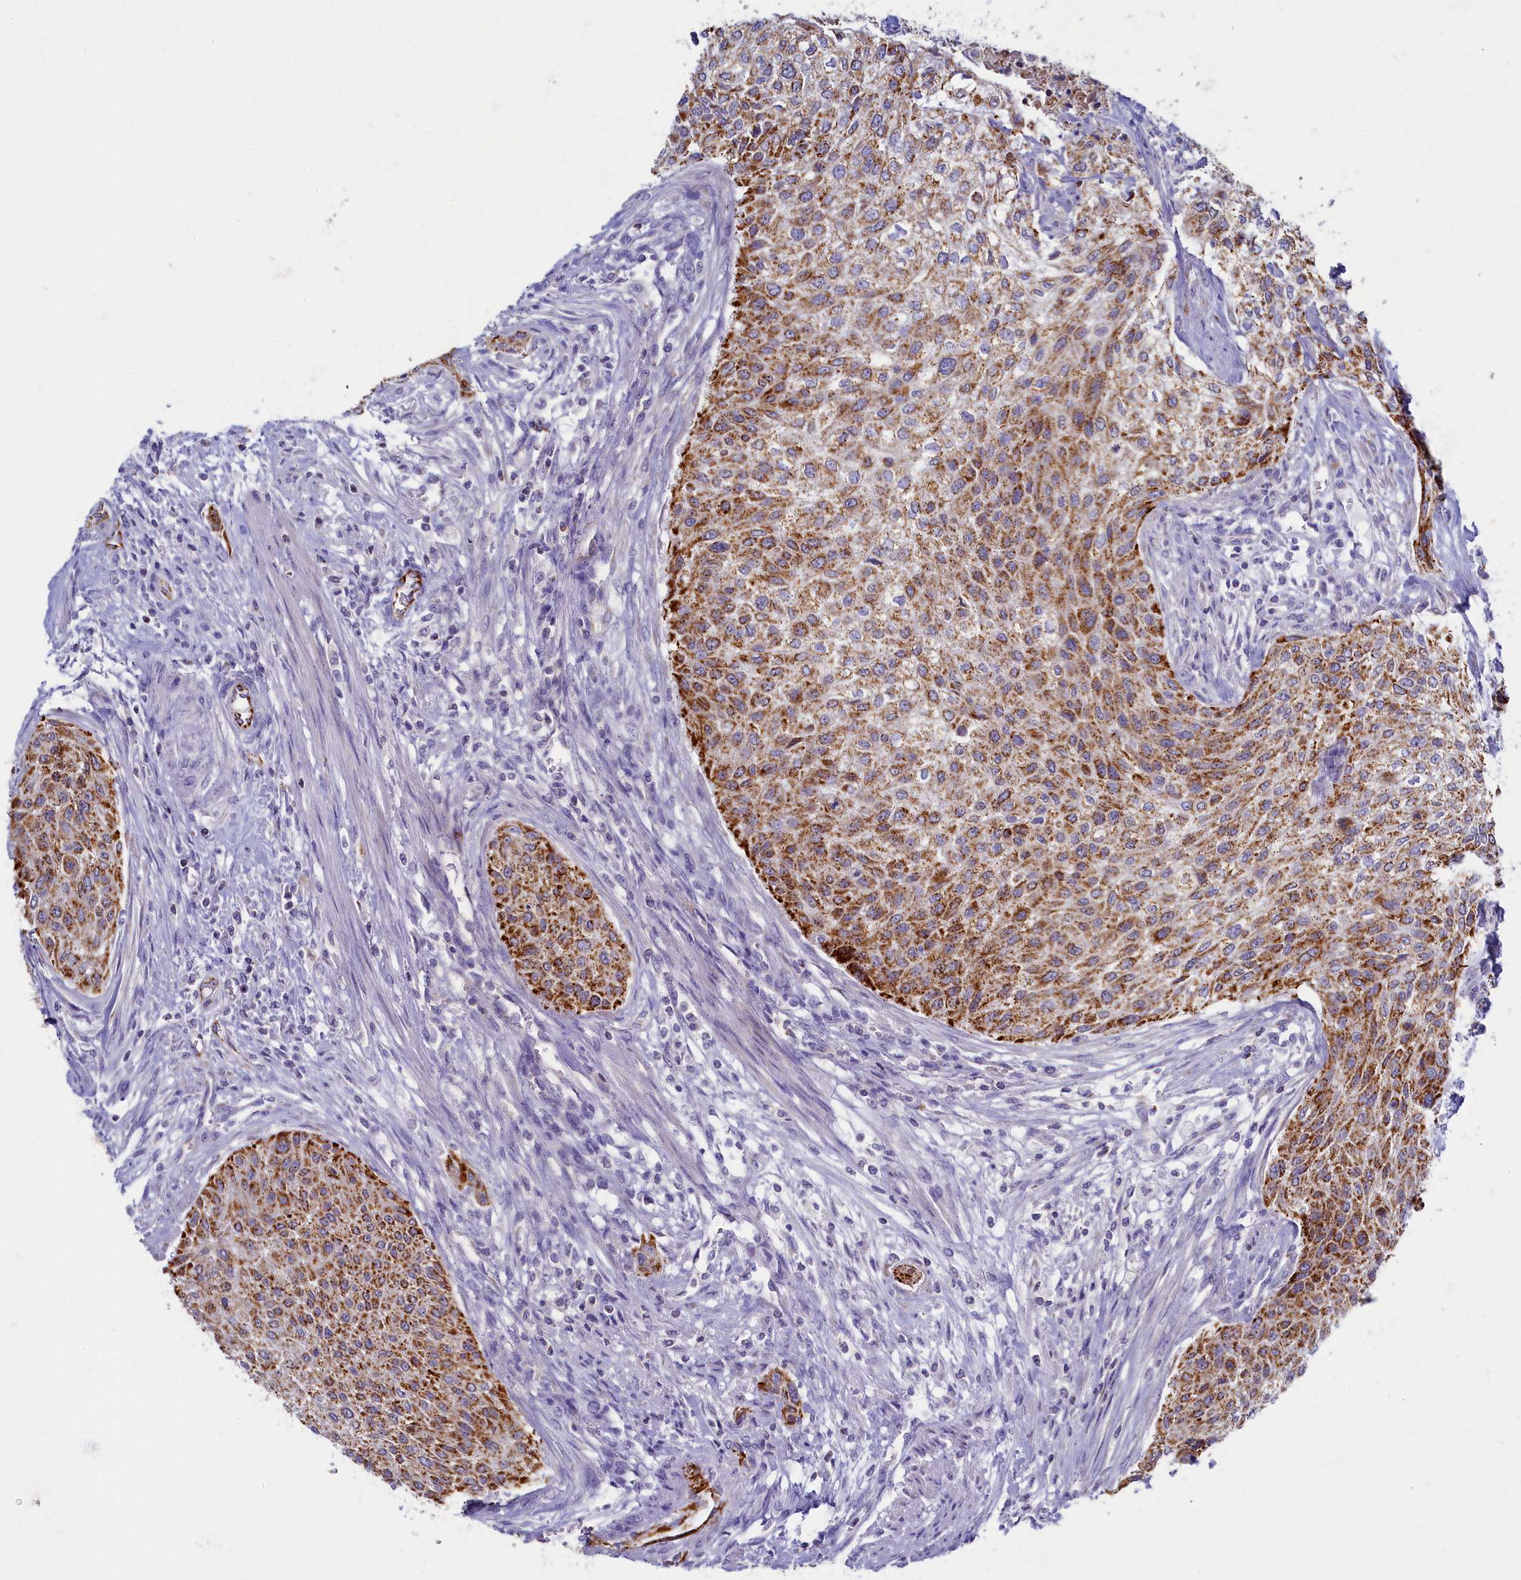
{"staining": {"intensity": "moderate", "quantity": ">75%", "location": "cytoplasmic/membranous"}, "tissue": "urothelial cancer", "cell_type": "Tumor cells", "image_type": "cancer", "snomed": [{"axis": "morphology", "description": "Normal tissue, NOS"}, {"axis": "morphology", "description": "Urothelial carcinoma, NOS"}, {"axis": "topography", "description": "Urinary bladder"}, {"axis": "topography", "description": "Peripheral nerve tissue"}], "caption": "Urothelial cancer stained with DAB immunohistochemistry (IHC) displays medium levels of moderate cytoplasmic/membranous expression in approximately >75% of tumor cells.", "gene": "OCIAD2", "patient": {"sex": "male", "age": 35}}